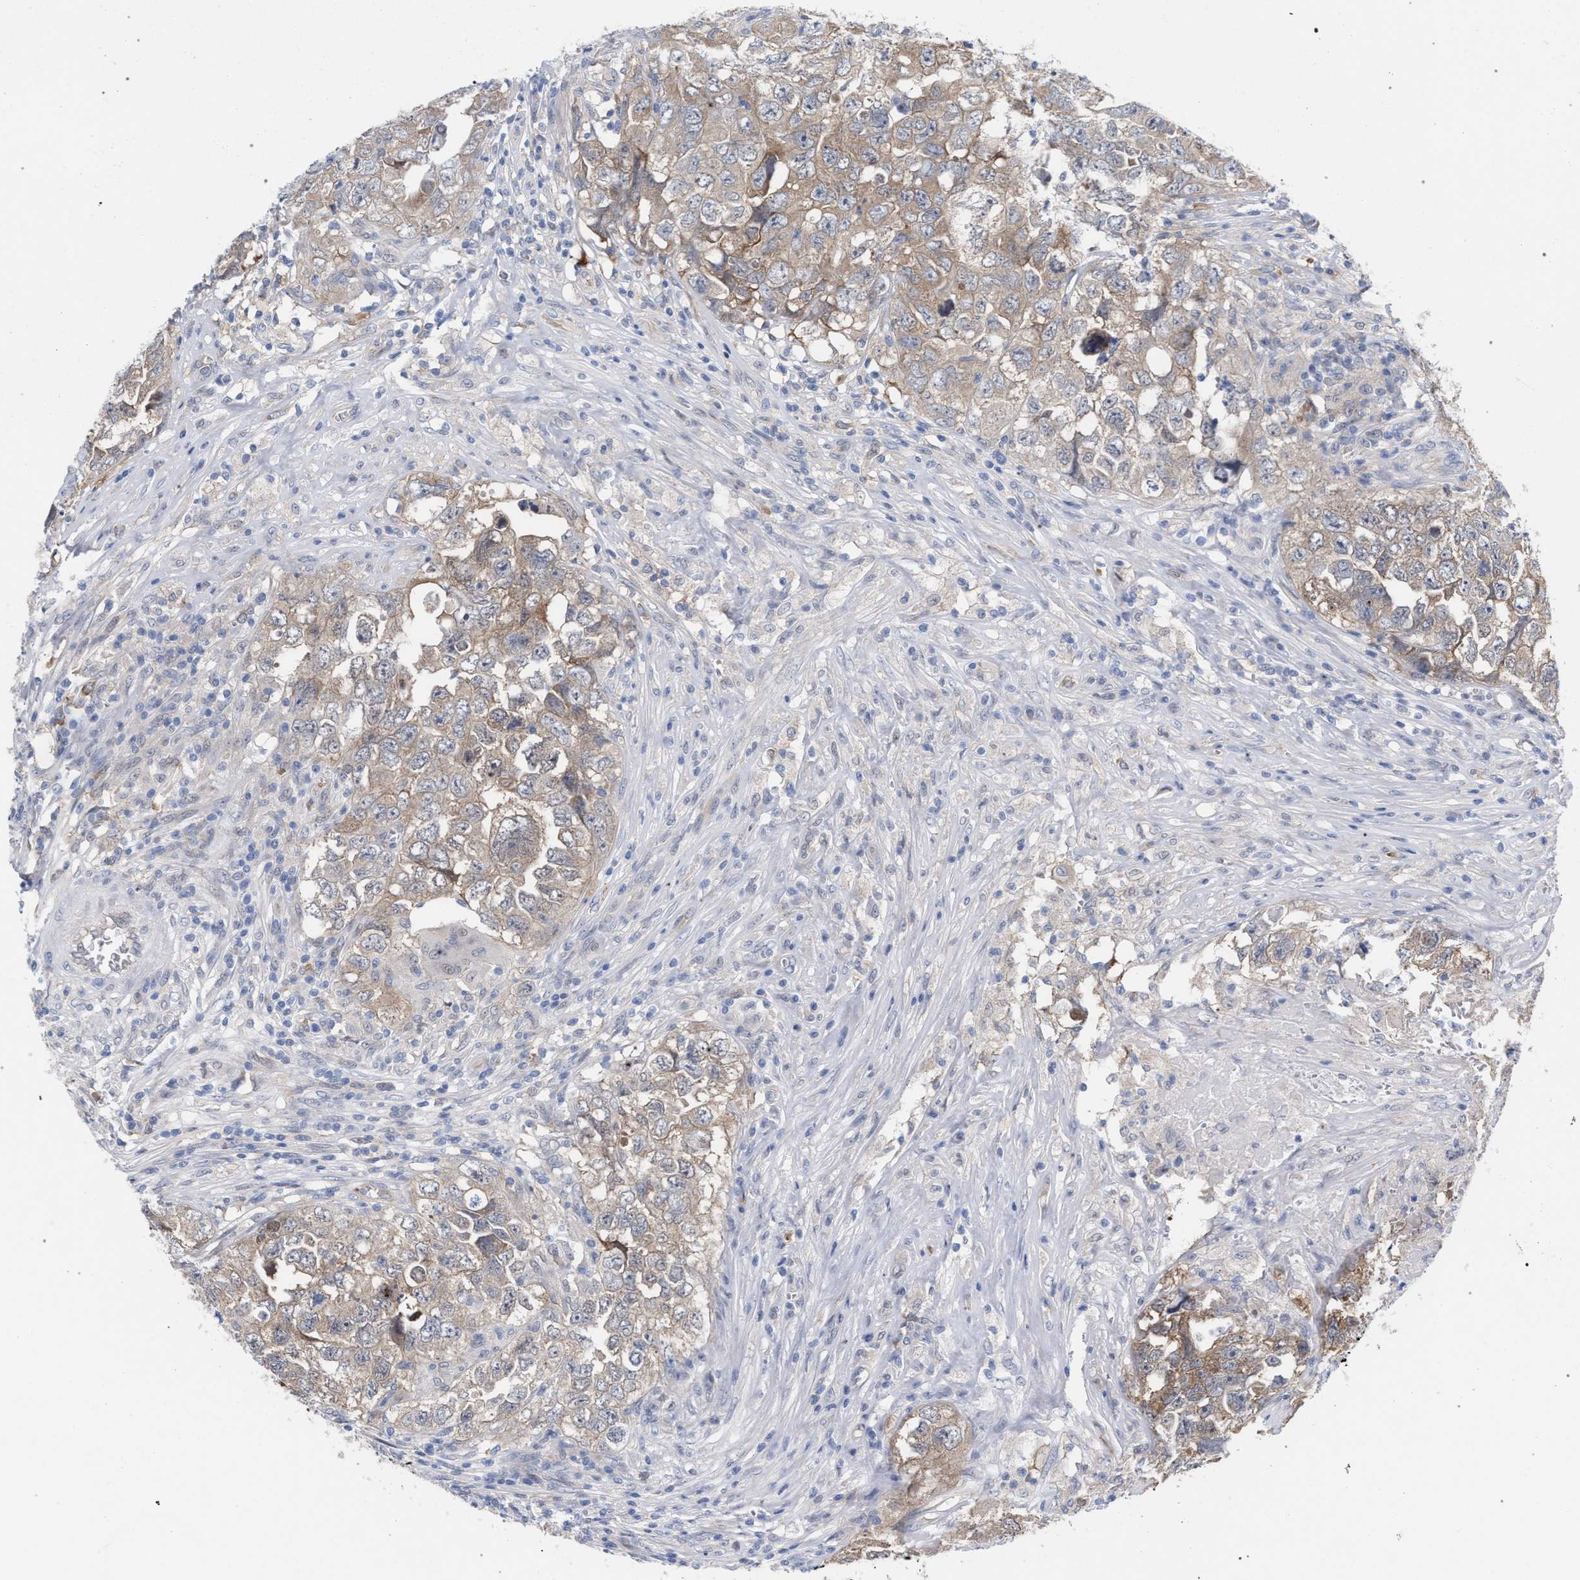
{"staining": {"intensity": "moderate", "quantity": "25%-75%", "location": "cytoplasmic/membranous"}, "tissue": "testis cancer", "cell_type": "Tumor cells", "image_type": "cancer", "snomed": [{"axis": "morphology", "description": "Seminoma, NOS"}, {"axis": "morphology", "description": "Carcinoma, Embryonal, NOS"}, {"axis": "topography", "description": "Testis"}], "caption": "A high-resolution histopathology image shows IHC staining of testis cancer, which demonstrates moderate cytoplasmic/membranous positivity in about 25%-75% of tumor cells.", "gene": "FHOD3", "patient": {"sex": "male", "age": 43}}